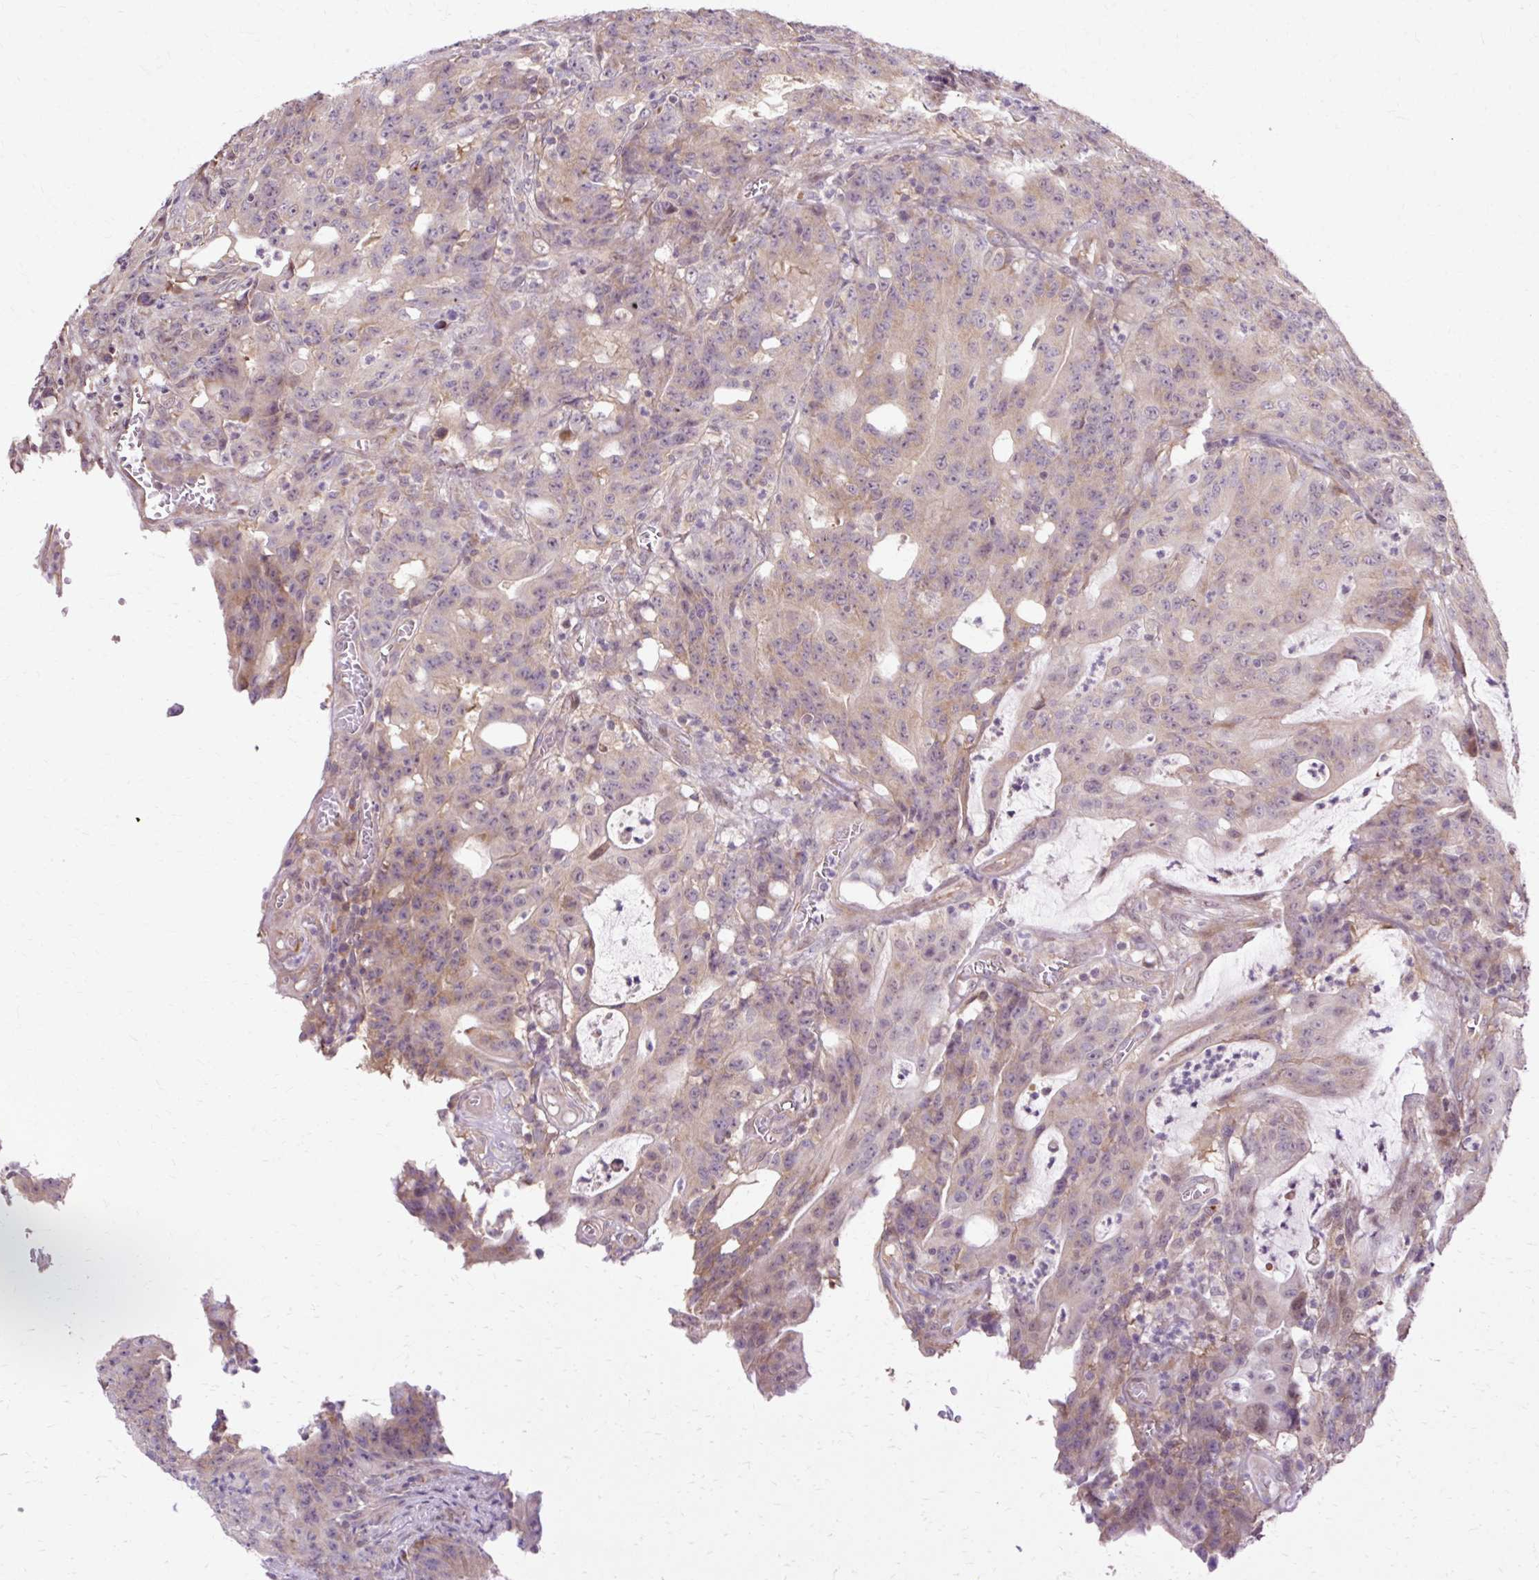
{"staining": {"intensity": "weak", "quantity": "<25%", "location": "cytoplasmic/membranous"}, "tissue": "colorectal cancer", "cell_type": "Tumor cells", "image_type": "cancer", "snomed": [{"axis": "morphology", "description": "Adenocarcinoma, NOS"}, {"axis": "topography", "description": "Colon"}], "caption": "High magnification brightfield microscopy of colorectal cancer stained with DAB (3,3'-diaminobenzidine) (brown) and counterstained with hematoxylin (blue): tumor cells show no significant staining.", "gene": "GEMIN2", "patient": {"sex": "male", "age": 83}}